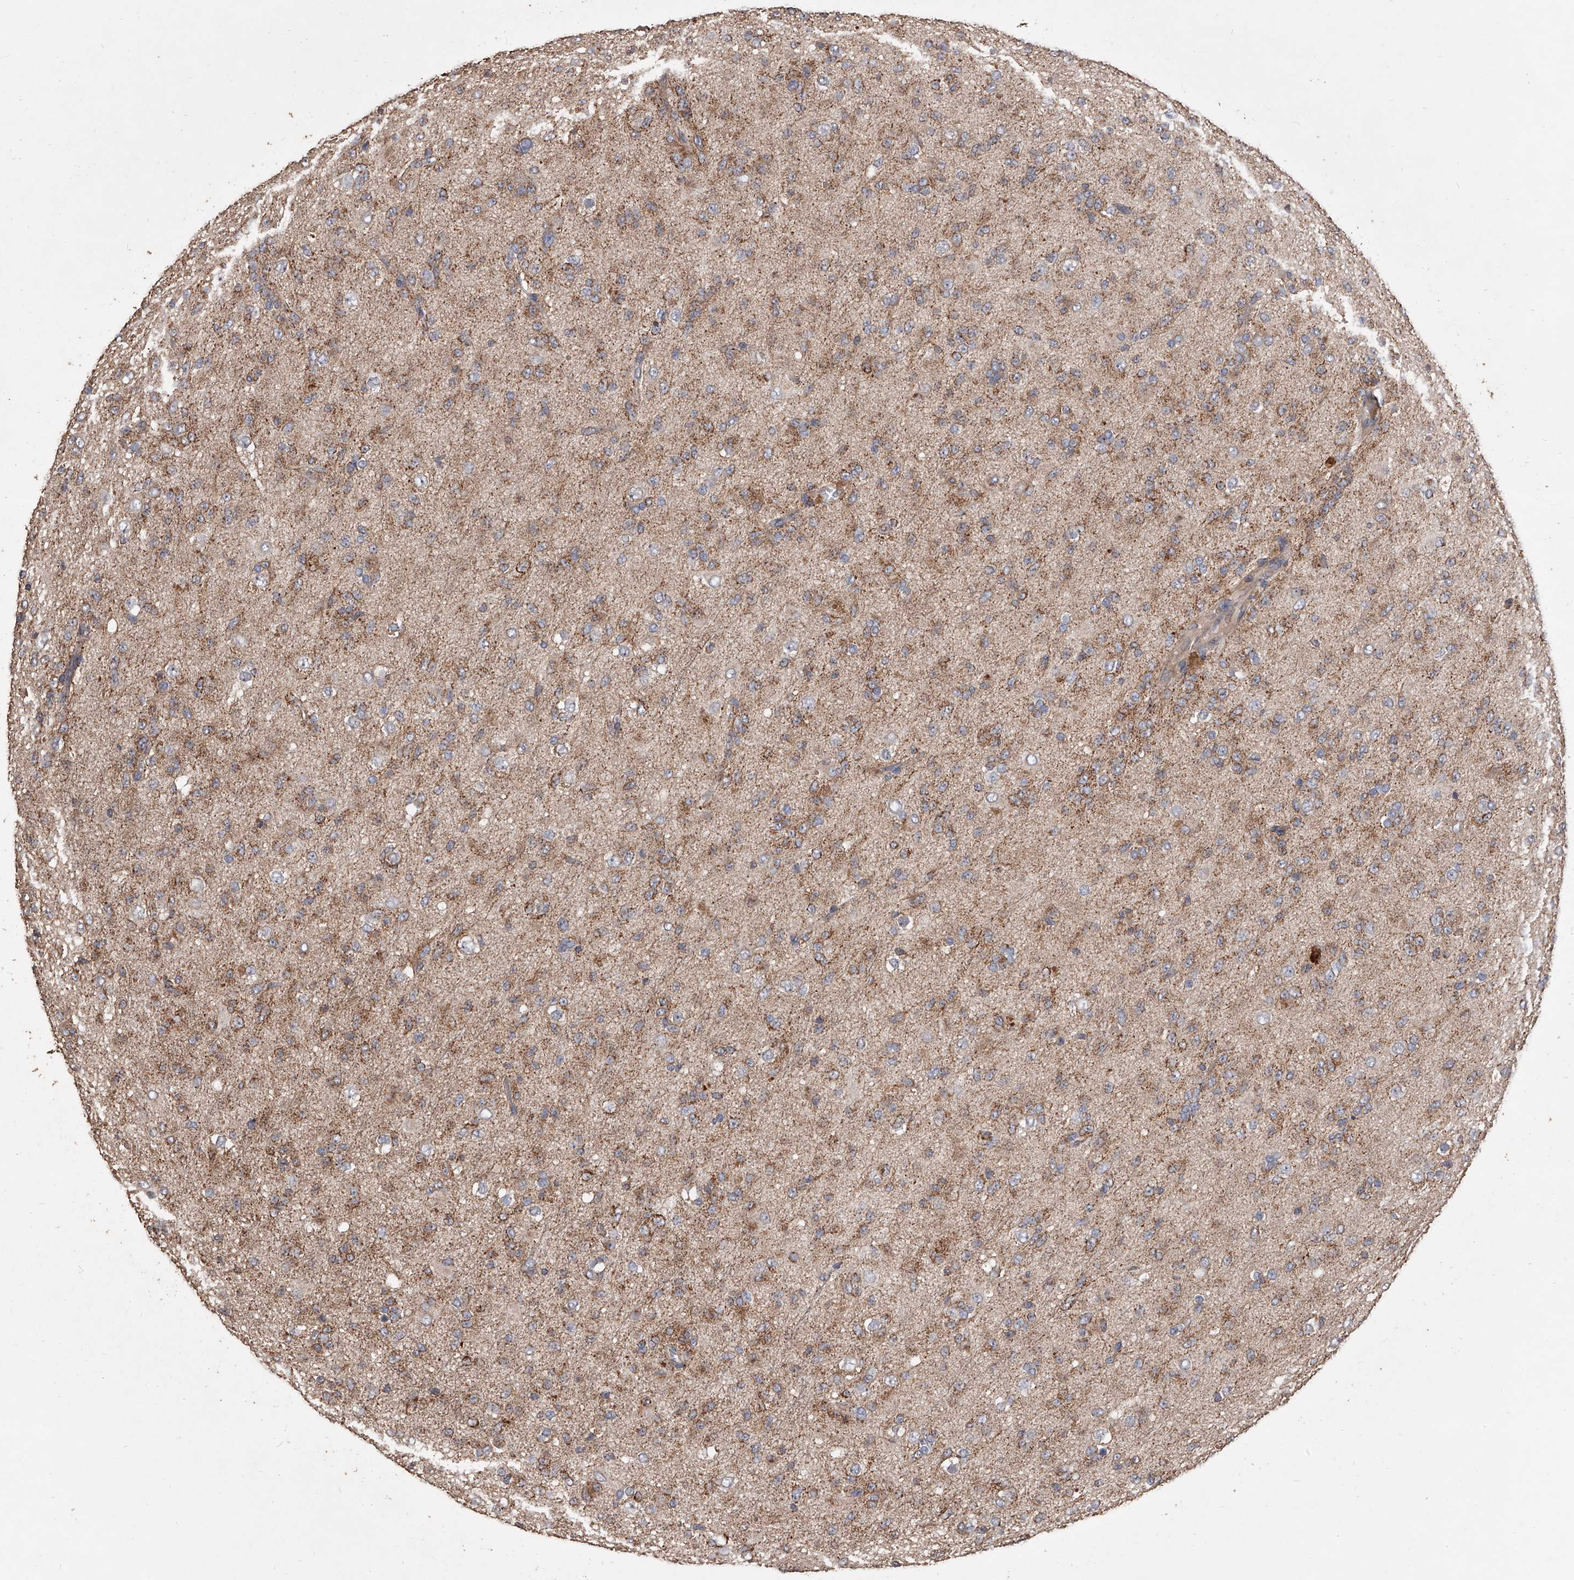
{"staining": {"intensity": "moderate", "quantity": "25%-75%", "location": "cytoplasmic/membranous"}, "tissue": "glioma", "cell_type": "Tumor cells", "image_type": "cancer", "snomed": [{"axis": "morphology", "description": "Glioma, malignant, Low grade"}, {"axis": "topography", "description": "Brain"}], "caption": "The micrograph displays staining of glioma, revealing moderate cytoplasmic/membranous protein positivity (brown color) within tumor cells. (DAB = brown stain, brightfield microscopy at high magnification).", "gene": "LTV1", "patient": {"sex": "male", "age": 65}}